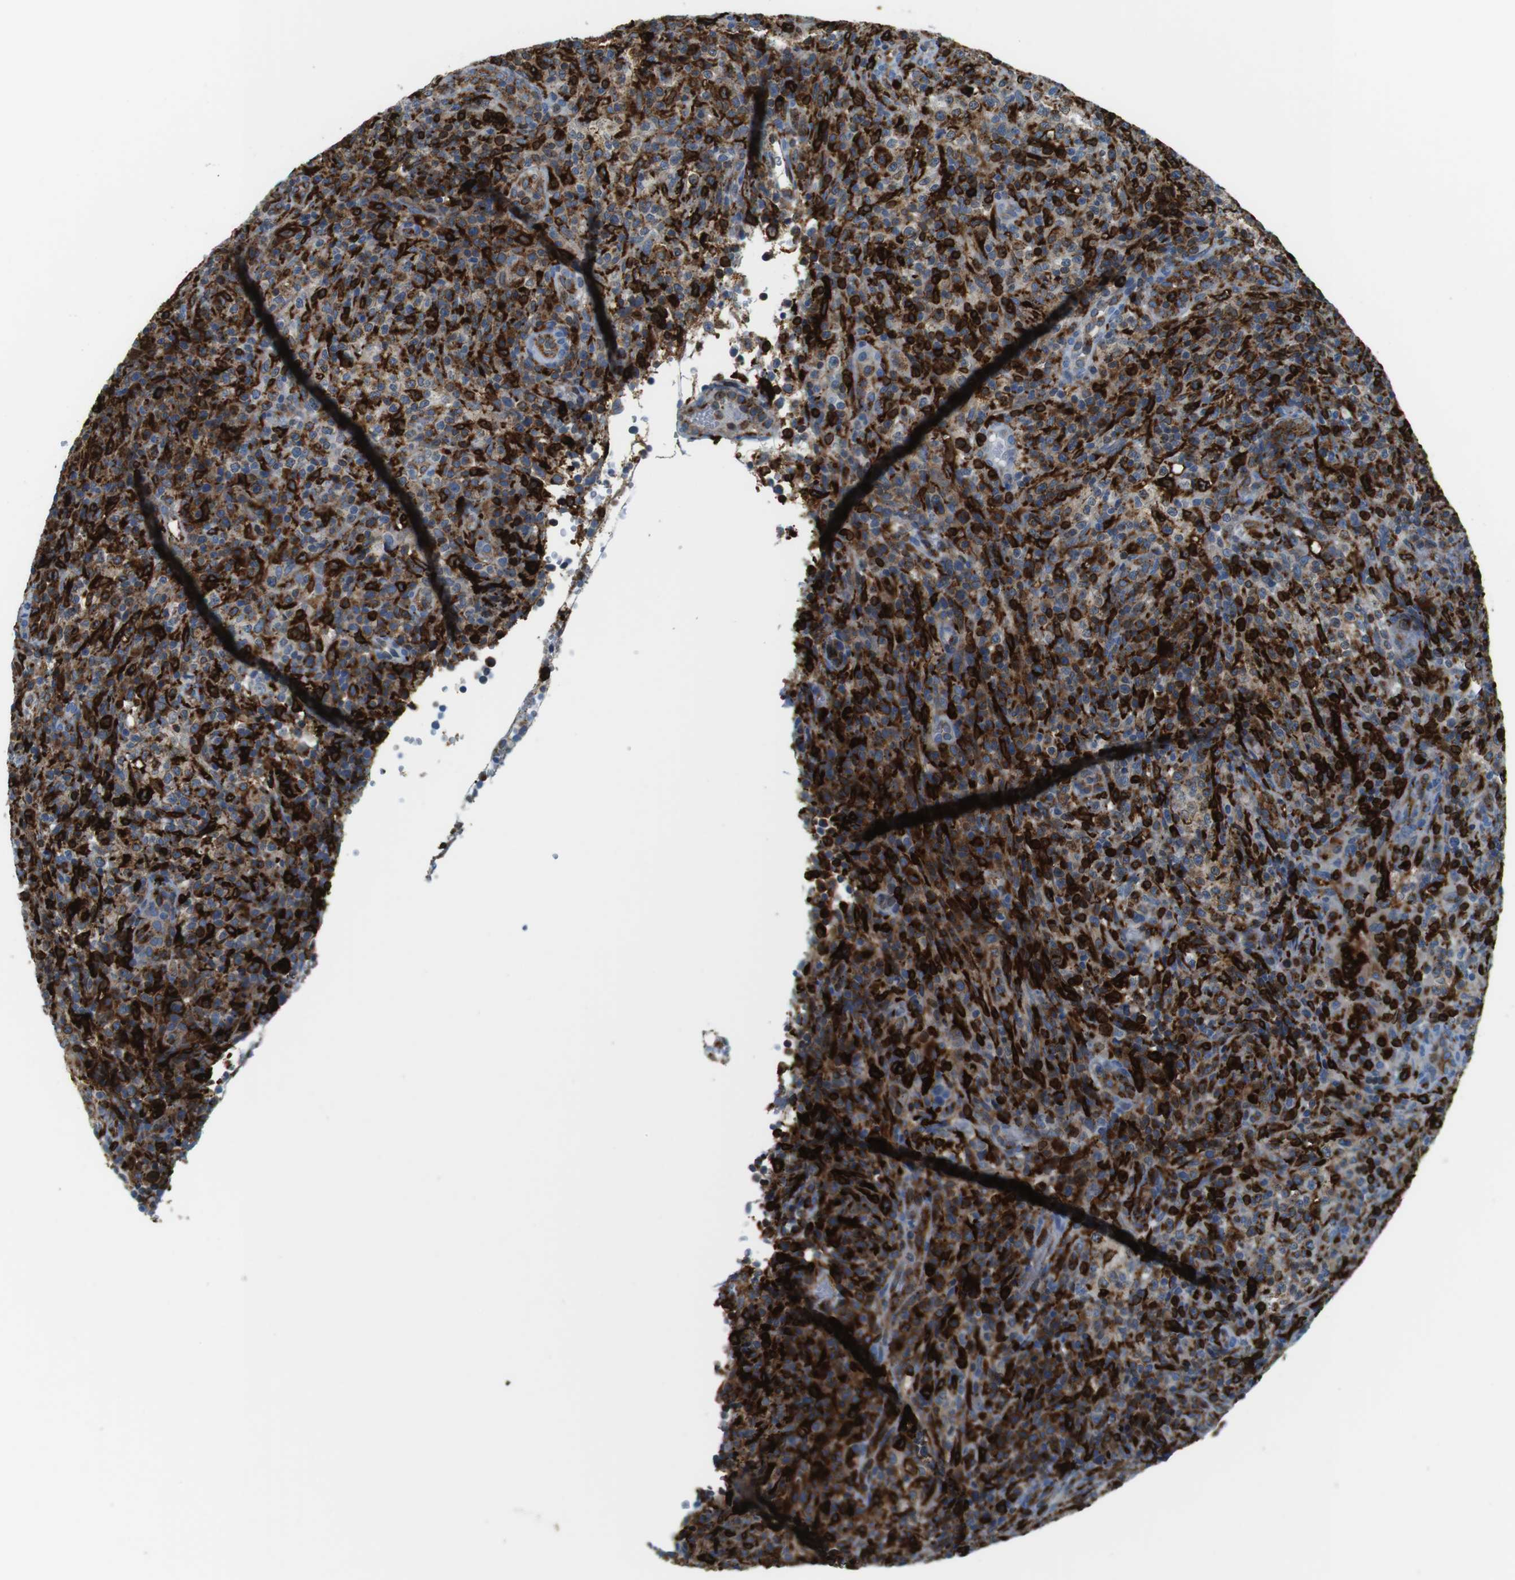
{"staining": {"intensity": "strong", "quantity": "25%-75%", "location": "cytoplasmic/membranous"}, "tissue": "lymphoma", "cell_type": "Tumor cells", "image_type": "cancer", "snomed": [{"axis": "morphology", "description": "Malignant lymphoma, non-Hodgkin's type, High grade"}, {"axis": "topography", "description": "Lymph node"}], "caption": "High-magnification brightfield microscopy of high-grade malignant lymphoma, non-Hodgkin's type stained with DAB (brown) and counterstained with hematoxylin (blue). tumor cells exhibit strong cytoplasmic/membranous staining is appreciated in approximately25%-75% of cells.", "gene": "CIITA", "patient": {"sex": "female", "age": 76}}